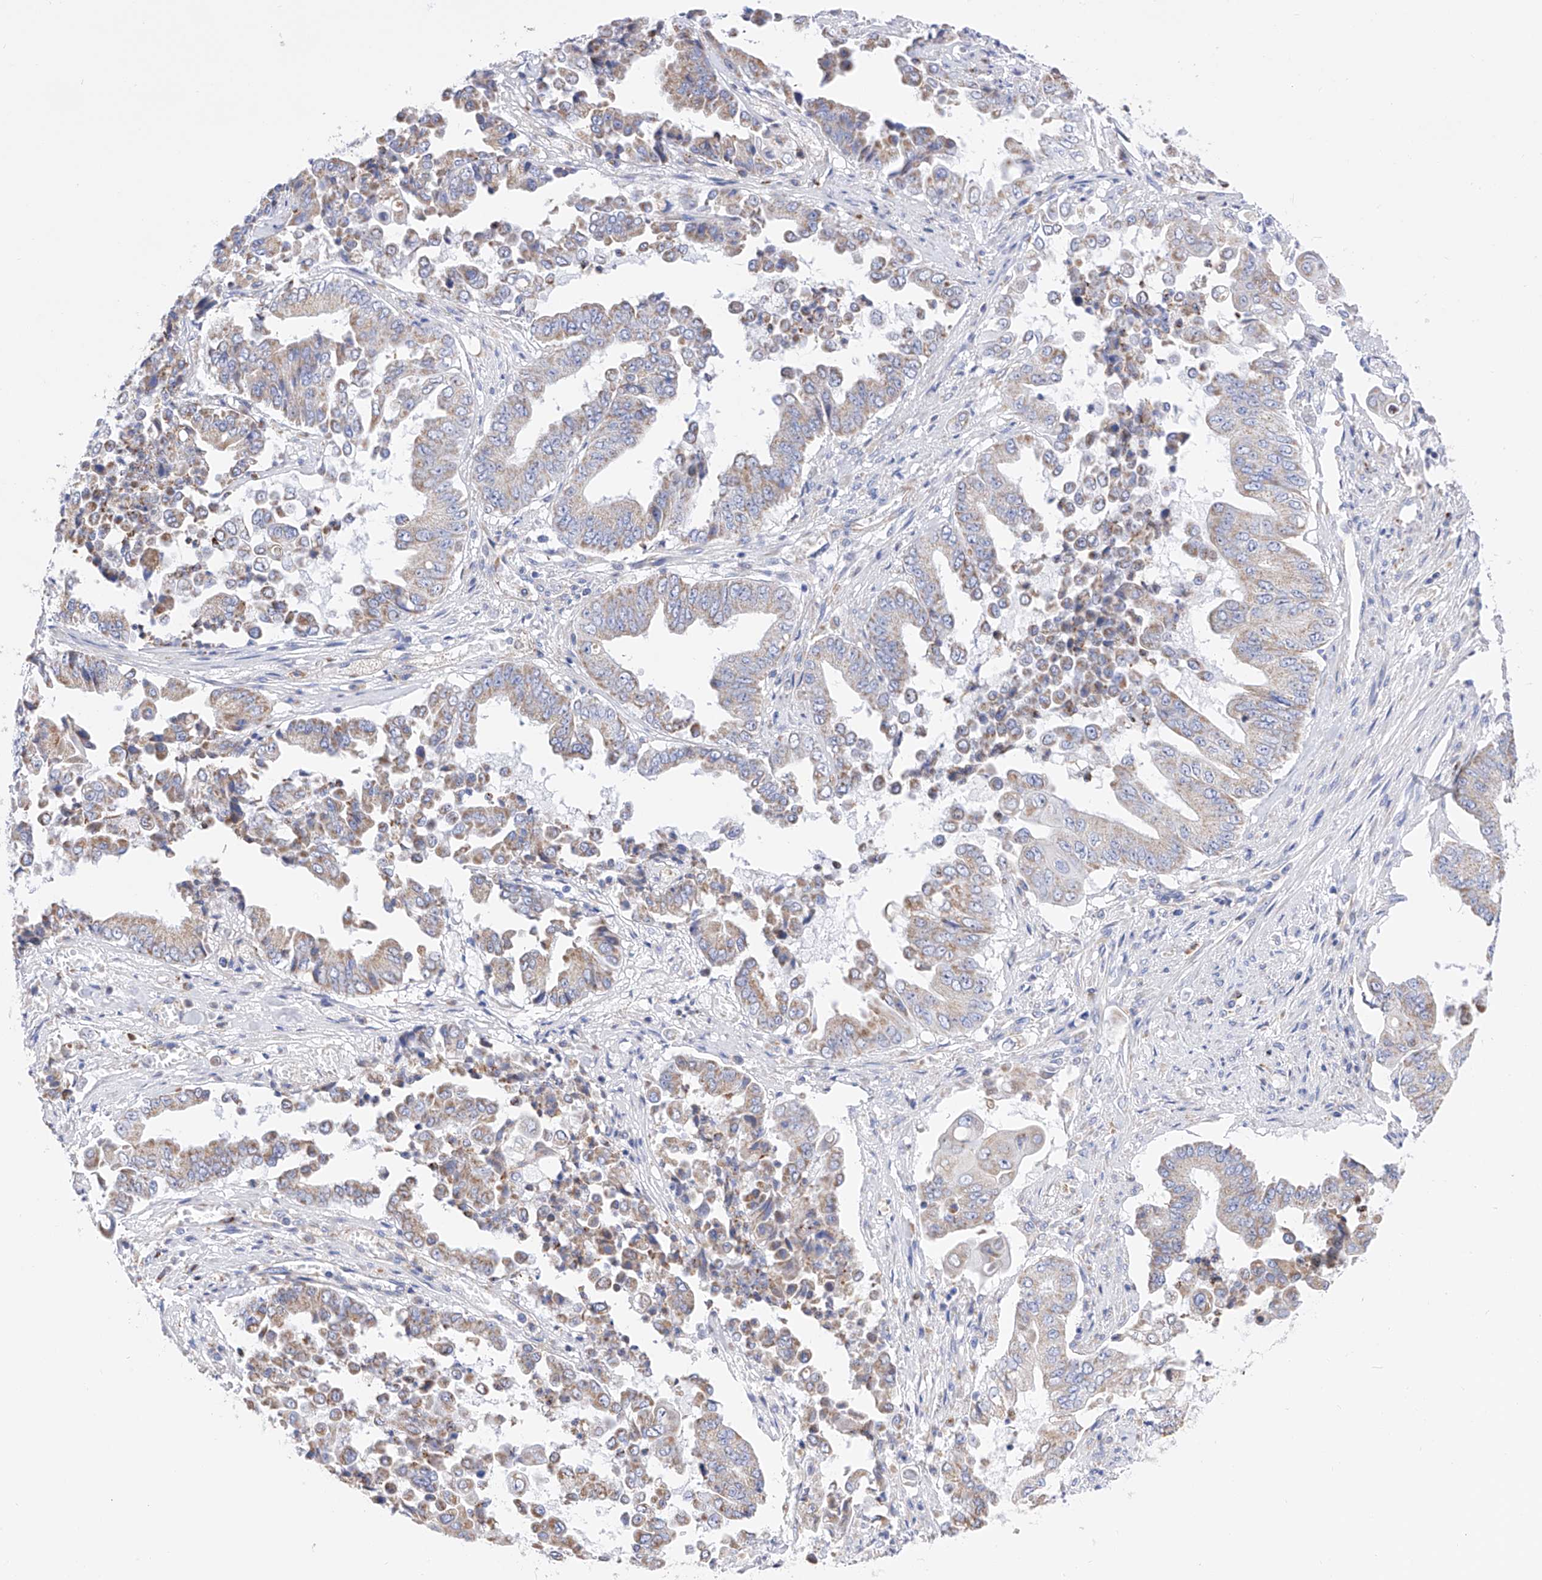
{"staining": {"intensity": "moderate", "quantity": ">75%", "location": "cytoplasmic/membranous"}, "tissue": "pancreatic cancer", "cell_type": "Tumor cells", "image_type": "cancer", "snomed": [{"axis": "morphology", "description": "Adenocarcinoma, NOS"}, {"axis": "topography", "description": "Pancreas"}], "caption": "A brown stain shows moderate cytoplasmic/membranous positivity of a protein in human pancreatic adenocarcinoma tumor cells.", "gene": "FLG", "patient": {"sex": "female", "age": 77}}